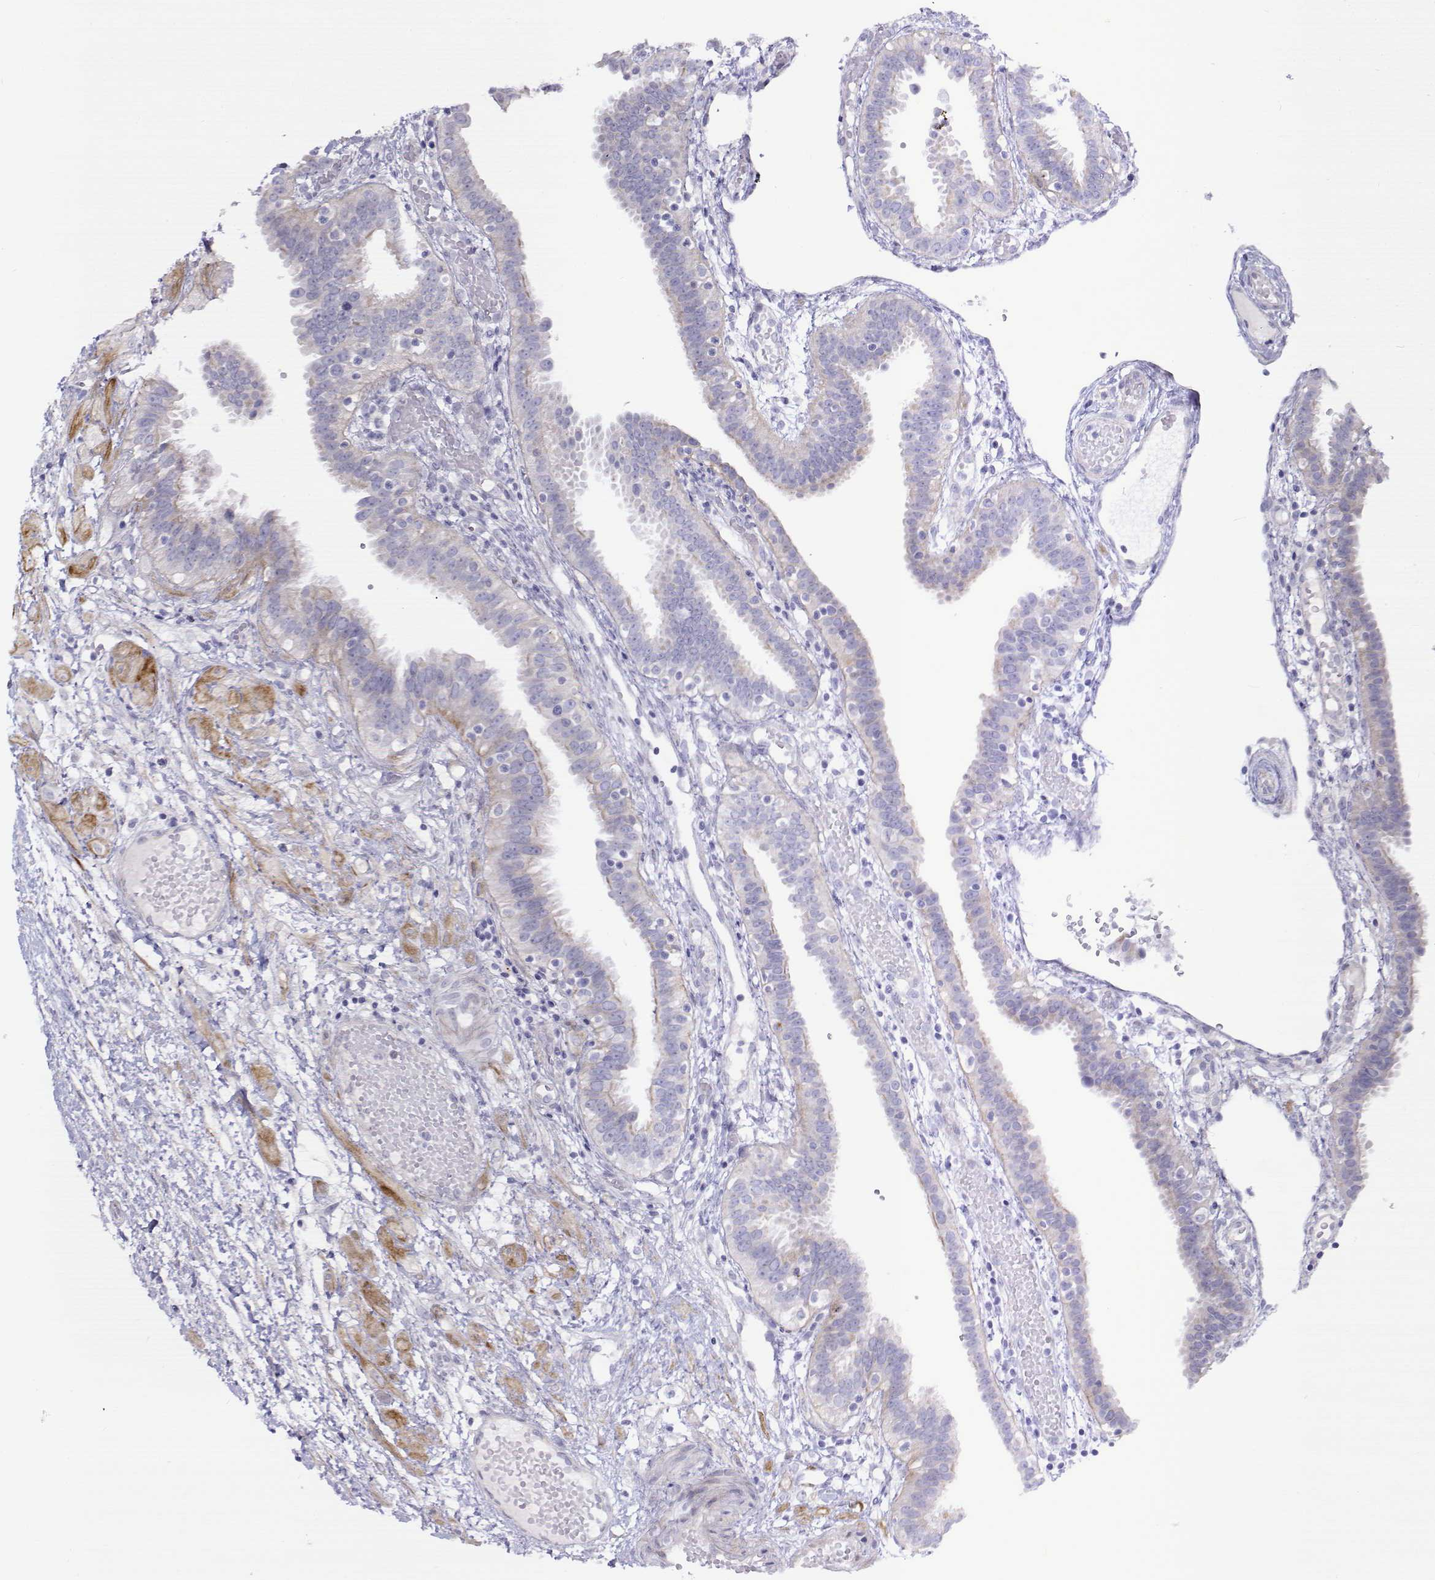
{"staining": {"intensity": "weak", "quantity": "<25%", "location": "cytoplasmic/membranous"}, "tissue": "fallopian tube", "cell_type": "Glandular cells", "image_type": "normal", "snomed": [{"axis": "morphology", "description": "Normal tissue, NOS"}, {"axis": "topography", "description": "Fallopian tube"}], "caption": "DAB (3,3'-diaminobenzidine) immunohistochemical staining of benign fallopian tube displays no significant expression in glandular cells.", "gene": "NOS1AP", "patient": {"sex": "female", "age": 37}}